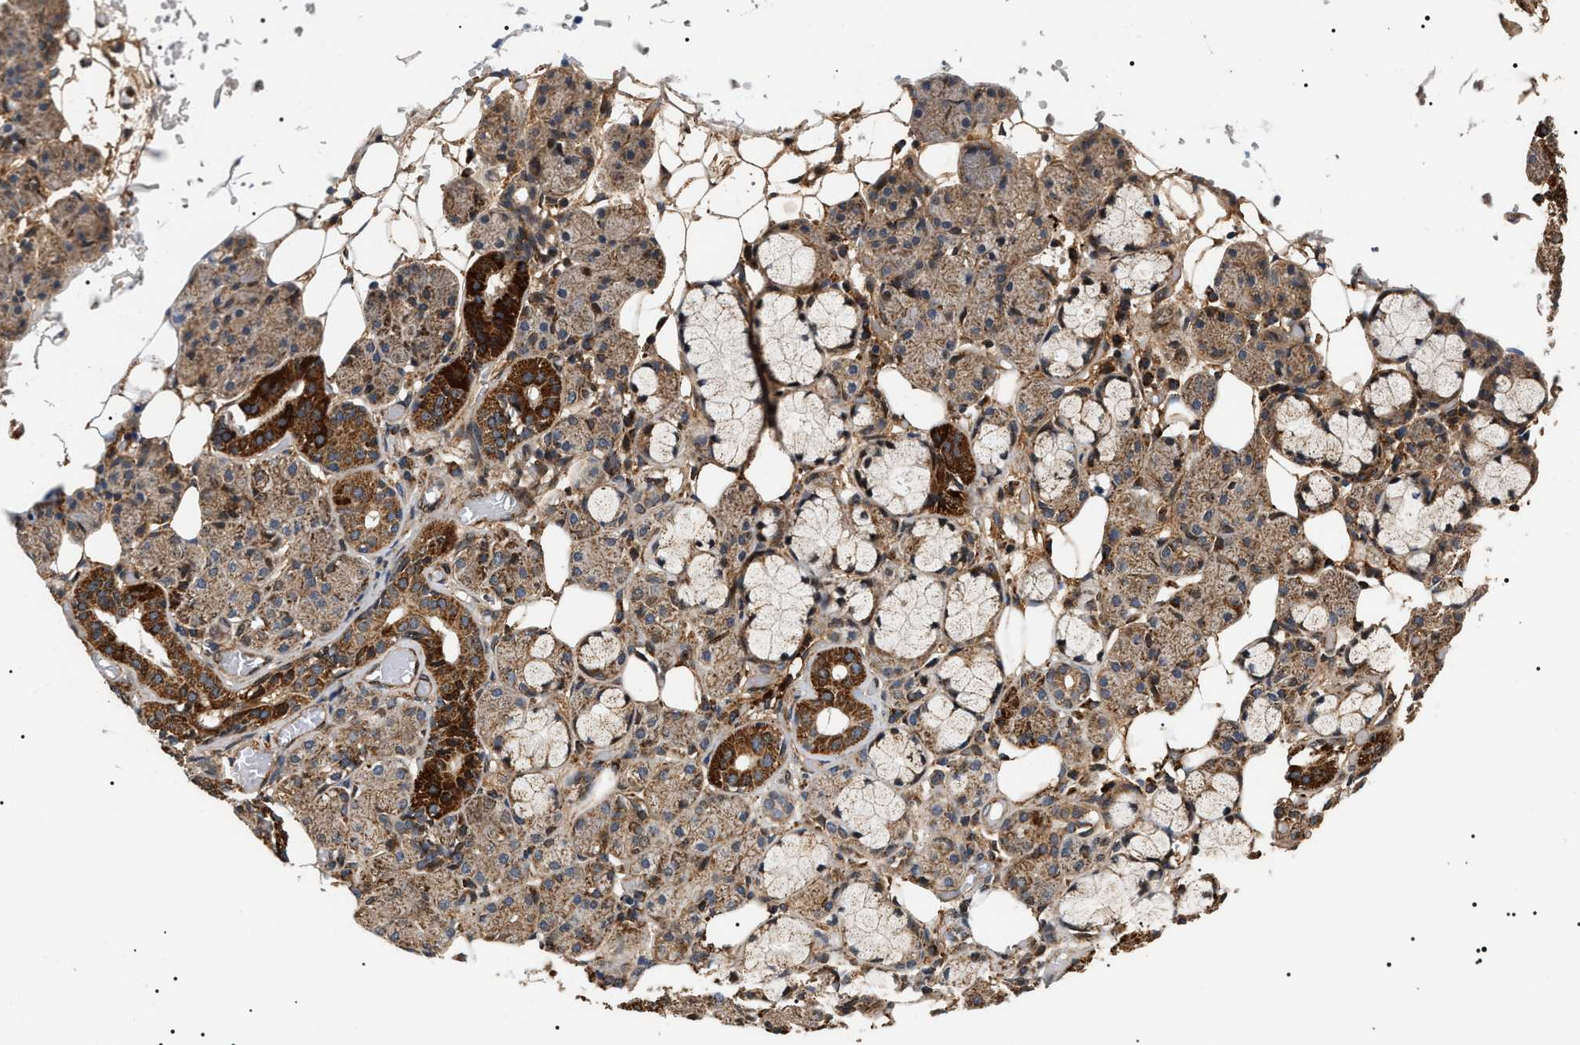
{"staining": {"intensity": "strong", "quantity": ">75%", "location": "cytoplasmic/membranous"}, "tissue": "salivary gland", "cell_type": "Glandular cells", "image_type": "normal", "snomed": [{"axis": "morphology", "description": "Normal tissue, NOS"}, {"axis": "topography", "description": "Salivary gland"}], "caption": "Immunohistochemical staining of unremarkable human salivary gland shows >75% levels of strong cytoplasmic/membranous protein staining in approximately >75% of glandular cells.", "gene": "ZBTB26", "patient": {"sex": "male", "age": 63}}